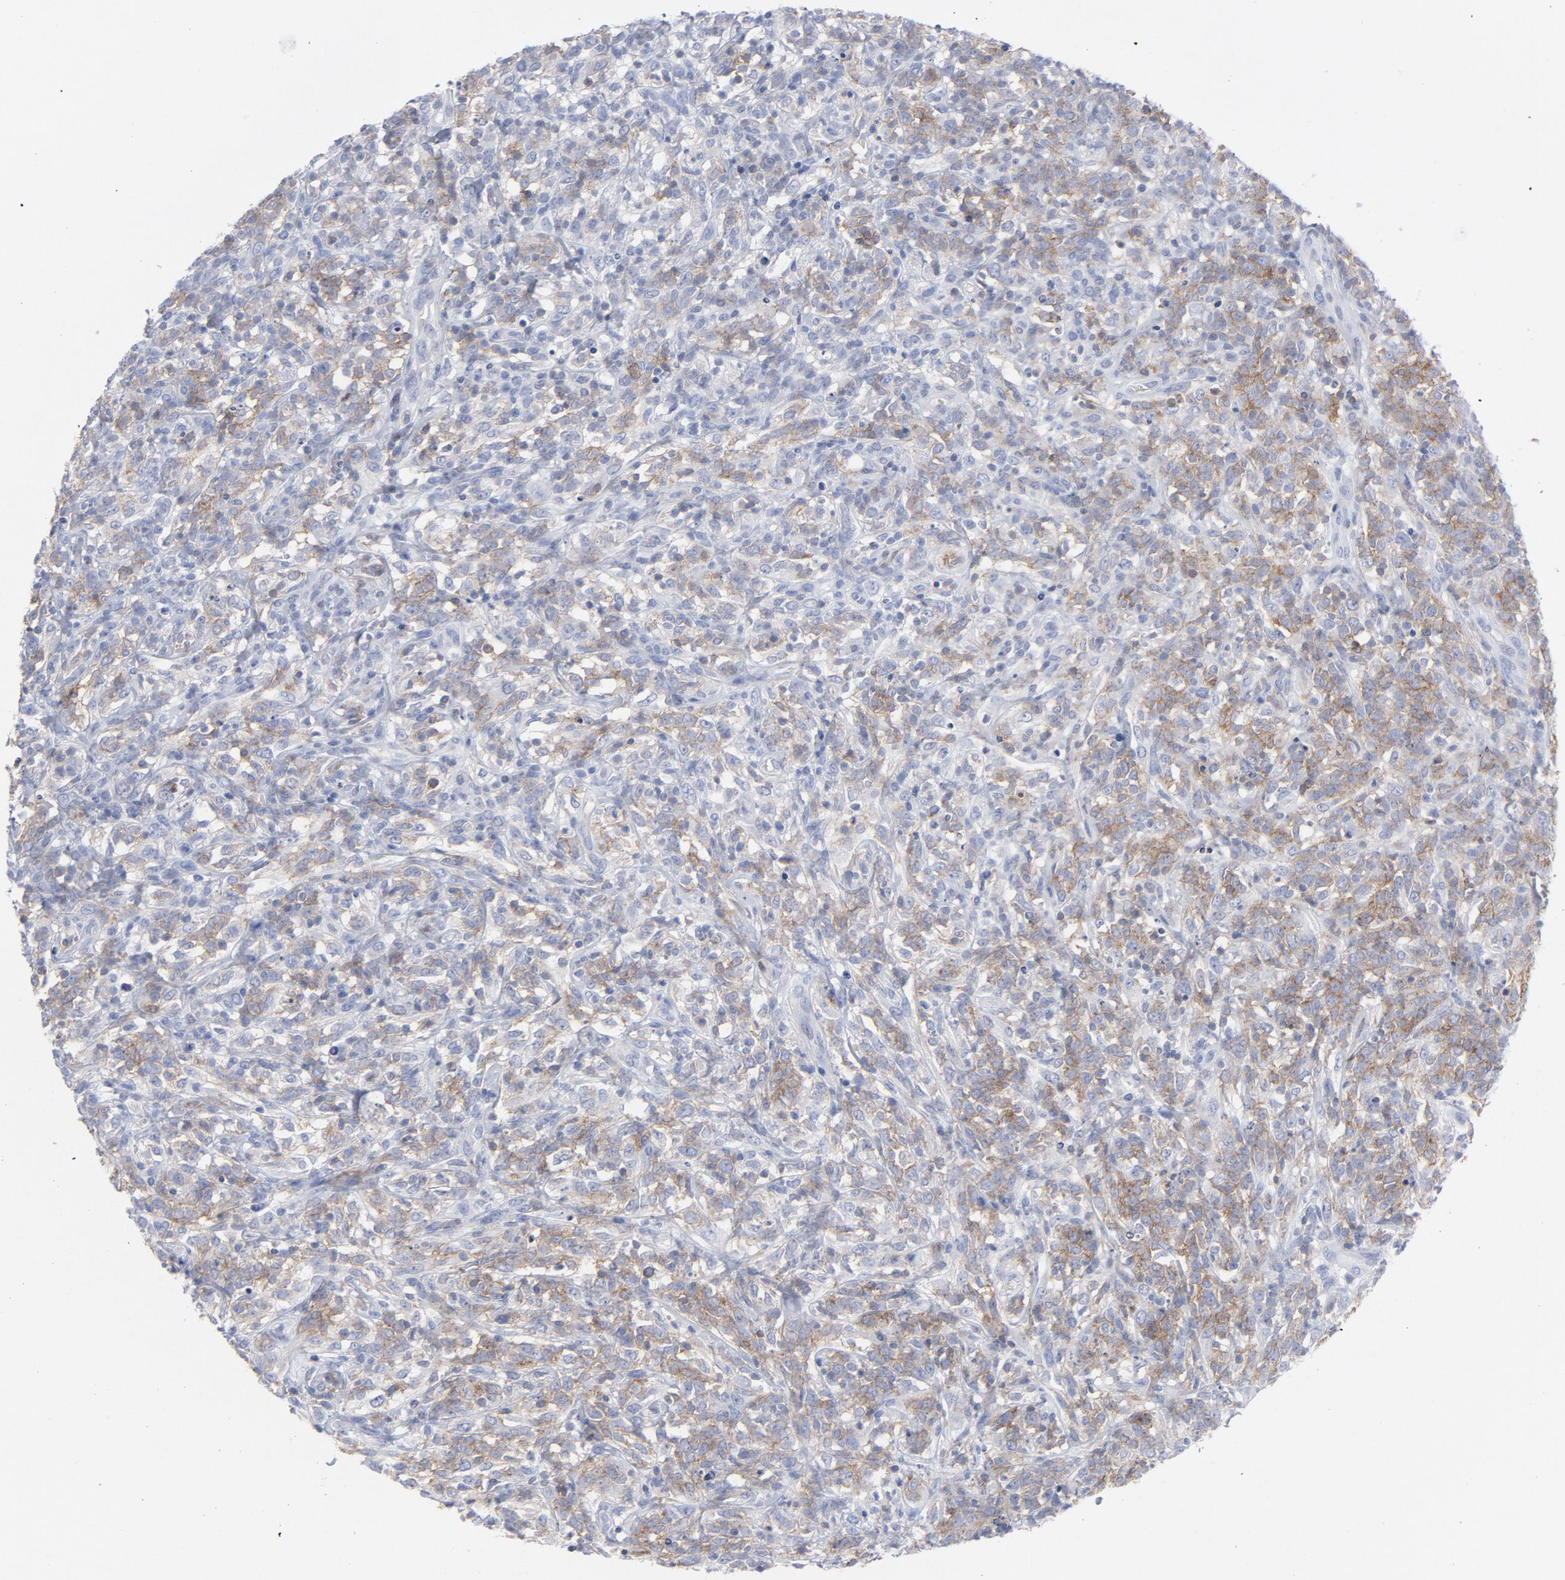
{"staining": {"intensity": "moderate", "quantity": "<25%", "location": "cytoplasmic/membranous"}, "tissue": "lymphoma", "cell_type": "Tumor cells", "image_type": "cancer", "snomed": [{"axis": "morphology", "description": "Malignant lymphoma, non-Hodgkin's type, High grade"}, {"axis": "topography", "description": "Lymph node"}], "caption": "Lymphoma stained with a protein marker exhibits moderate staining in tumor cells.", "gene": "P2RY8", "patient": {"sex": "female", "age": 73}}